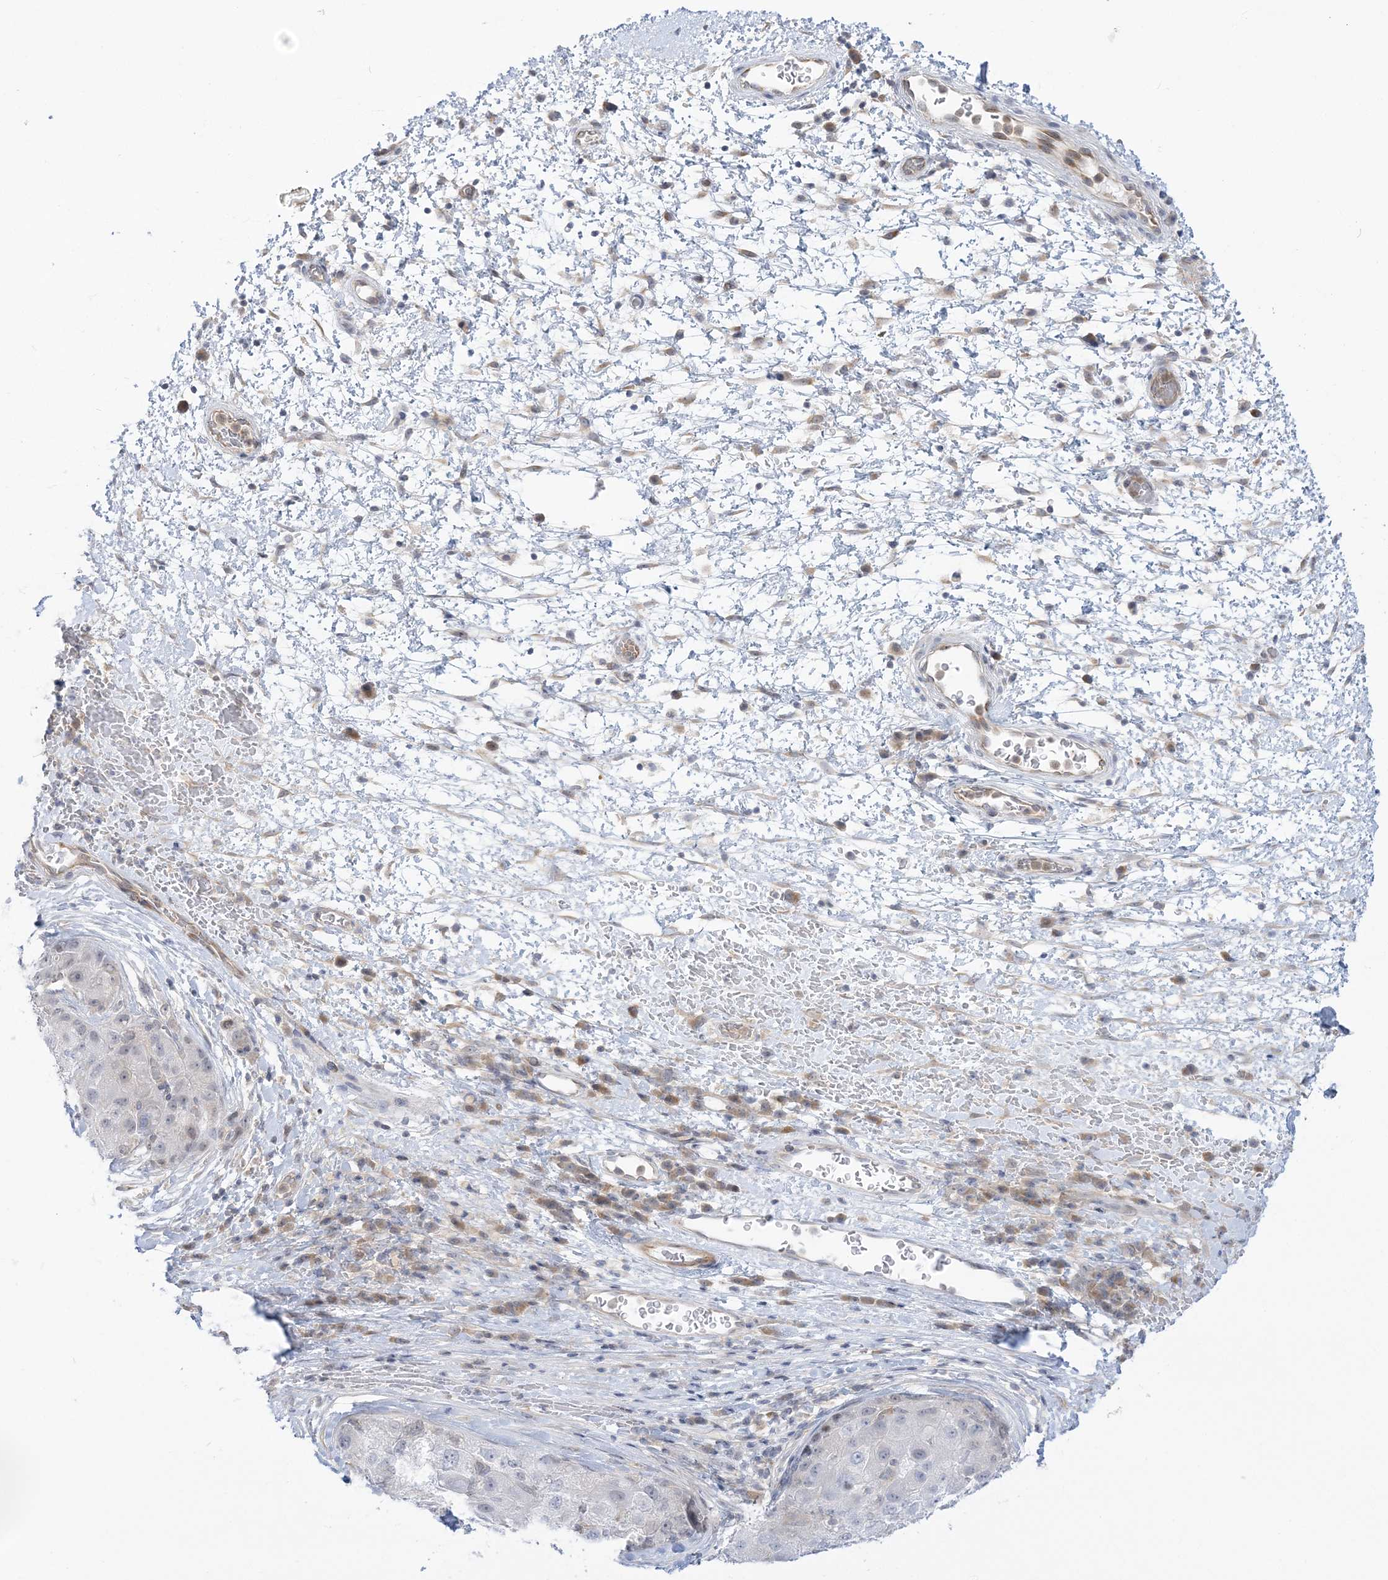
{"staining": {"intensity": "negative", "quantity": "none", "location": "none"}, "tissue": "liver cancer", "cell_type": "Tumor cells", "image_type": "cancer", "snomed": [{"axis": "morphology", "description": "Carcinoma, Hepatocellular, NOS"}, {"axis": "topography", "description": "Liver"}], "caption": "DAB (3,3'-diaminobenzidine) immunohistochemical staining of liver hepatocellular carcinoma displays no significant positivity in tumor cells.", "gene": "THADA", "patient": {"sex": "male", "age": 80}}